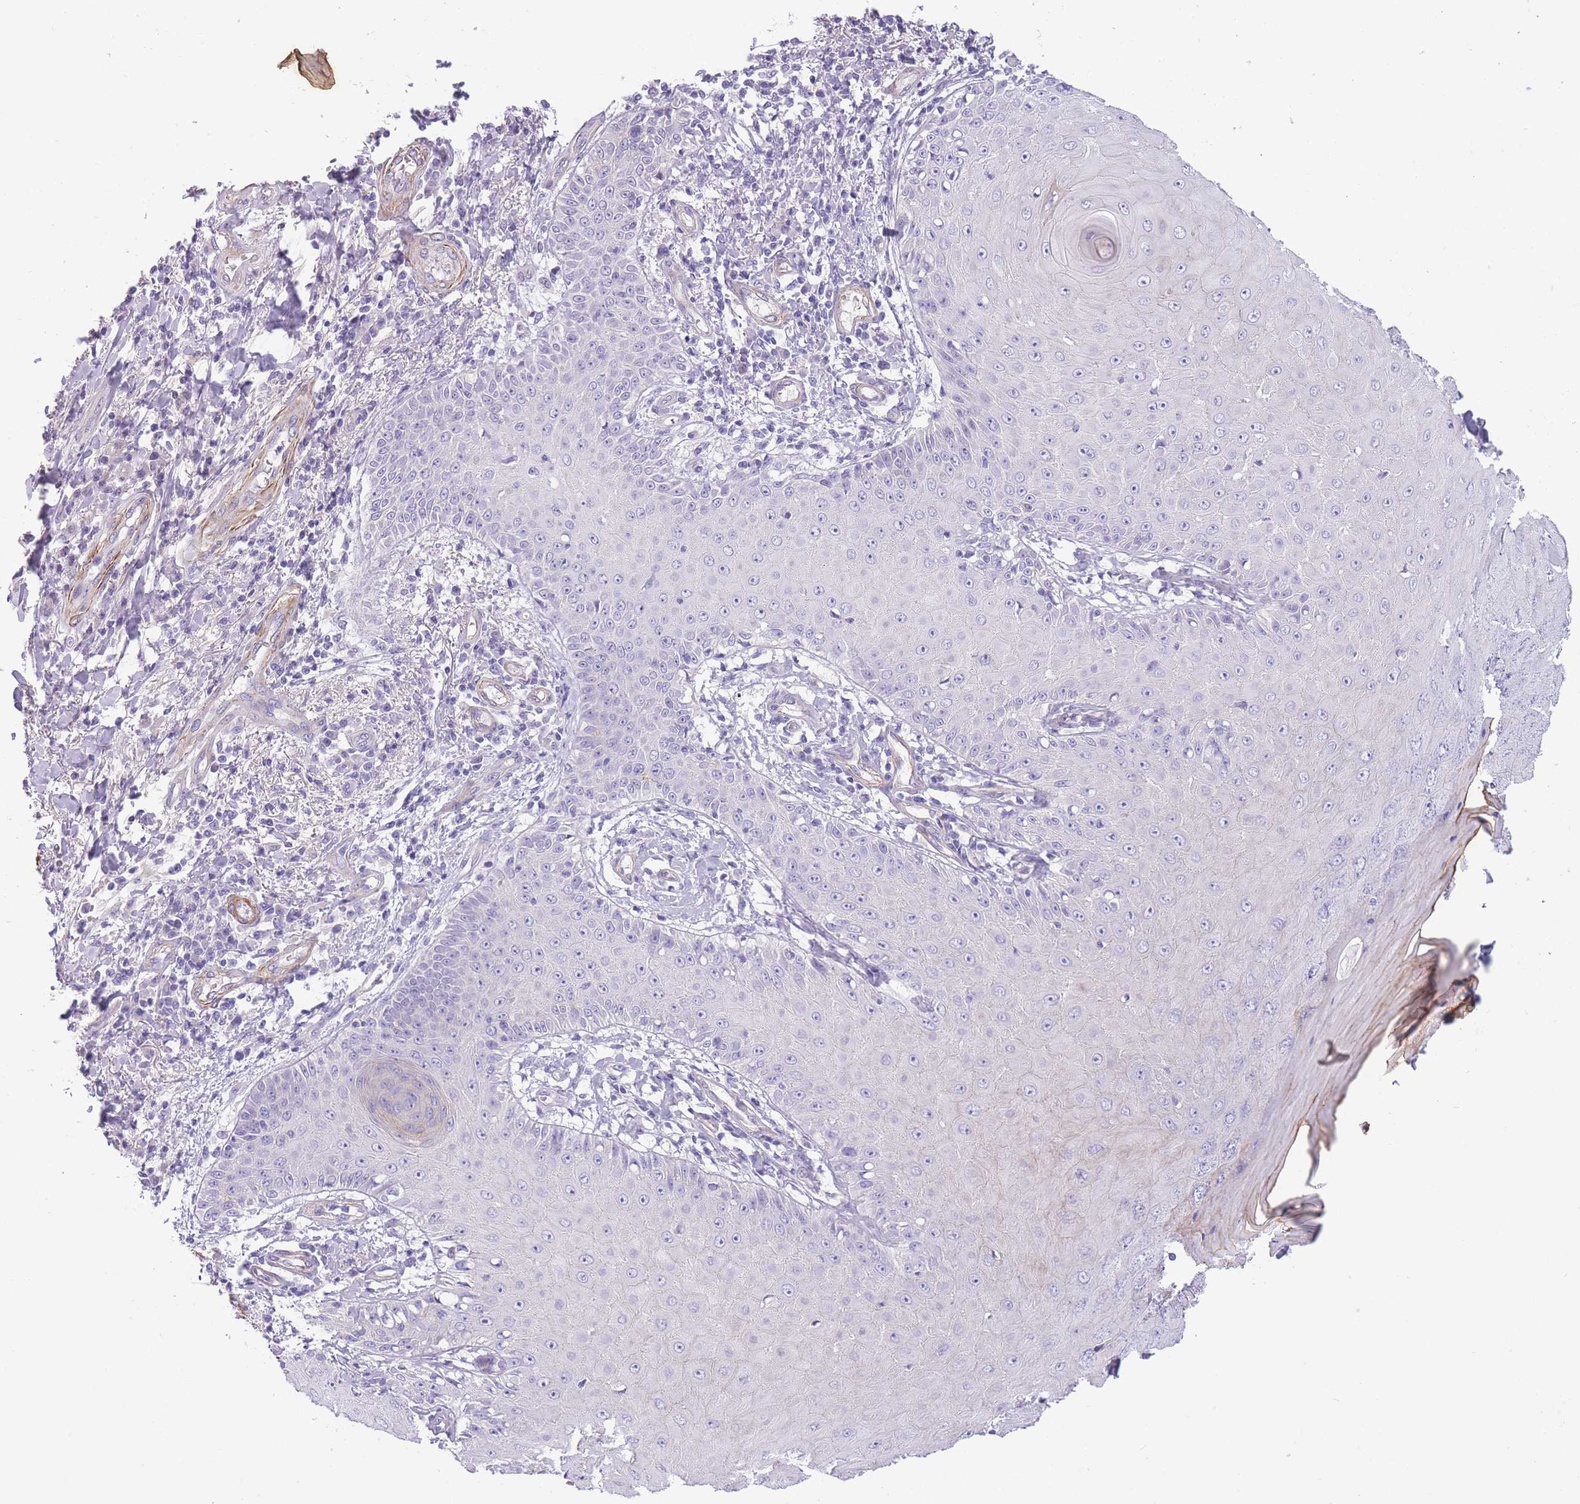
{"staining": {"intensity": "negative", "quantity": "none", "location": "none"}, "tissue": "skin cancer", "cell_type": "Tumor cells", "image_type": "cancer", "snomed": [{"axis": "morphology", "description": "Squamous cell carcinoma, NOS"}, {"axis": "topography", "description": "Skin"}], "caption": "Protein analysis of skin squamous cell carcinoma shows no significant staining in tumor cells.", "gene": "FAM124A", "patient": {"sex": "male", "age": 70}}